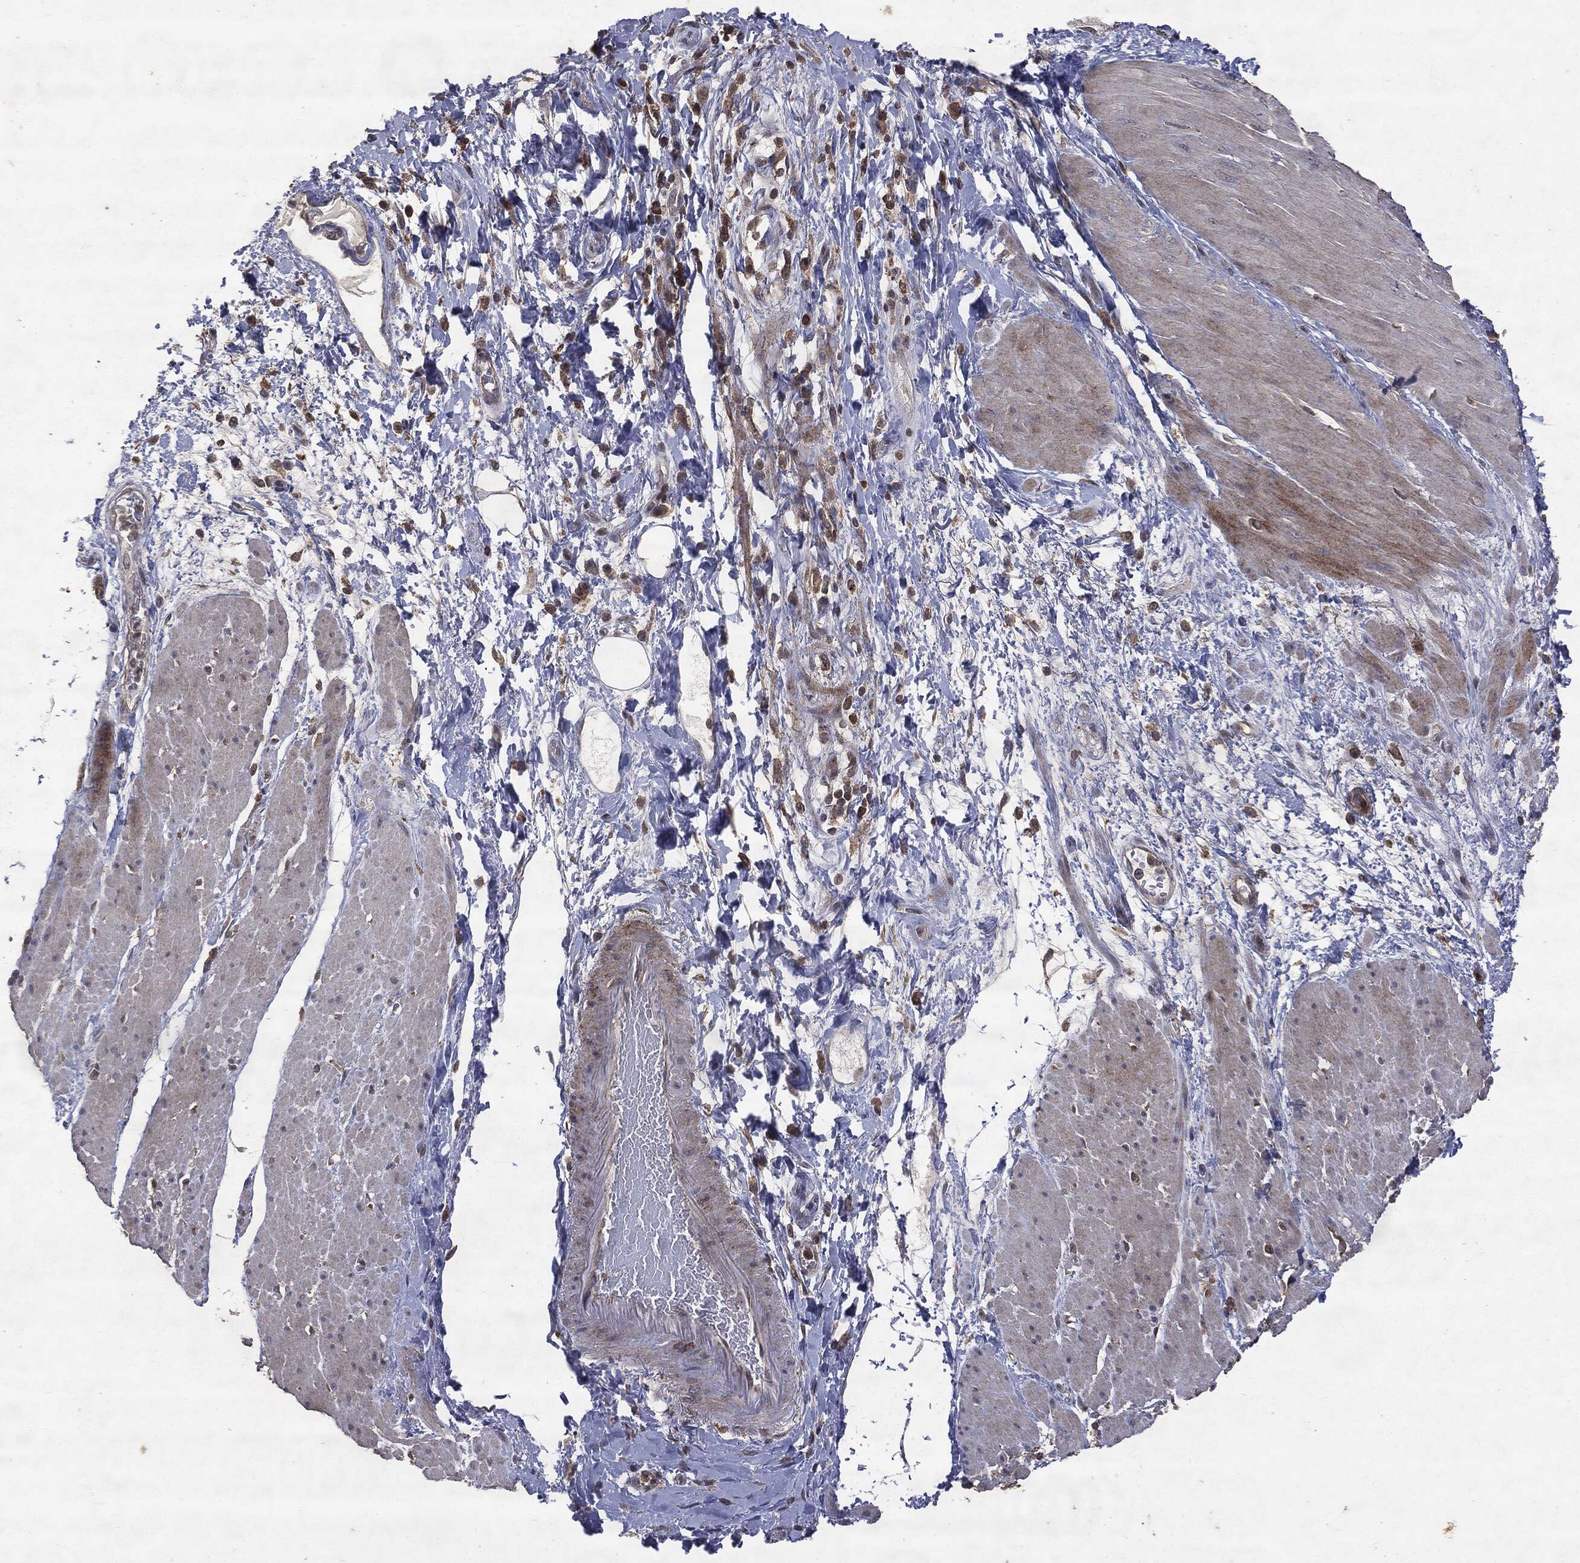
{"staining": {"intensity": "negative", "quantity": "none", "location": "none"}, "tissue": "smooth muscle", "cell_type": "Smooth muscle cells", "image_type": "normal", "snomed": [{"axis": "morphology", "description": "Normal tissue, NOS"}, {"axis": "topography", "description": "Soft tissue"}, {"axis": "topography", "description": "Smooth muscle"}], "caption": "This is a photomicrograph of immunohistochemistry (IHC) staining of benign smooth muscle, which shows no positivity in smooth muscle cells.", "gene": "PTEN", "patient": {"sex": "male", "age": 72}}